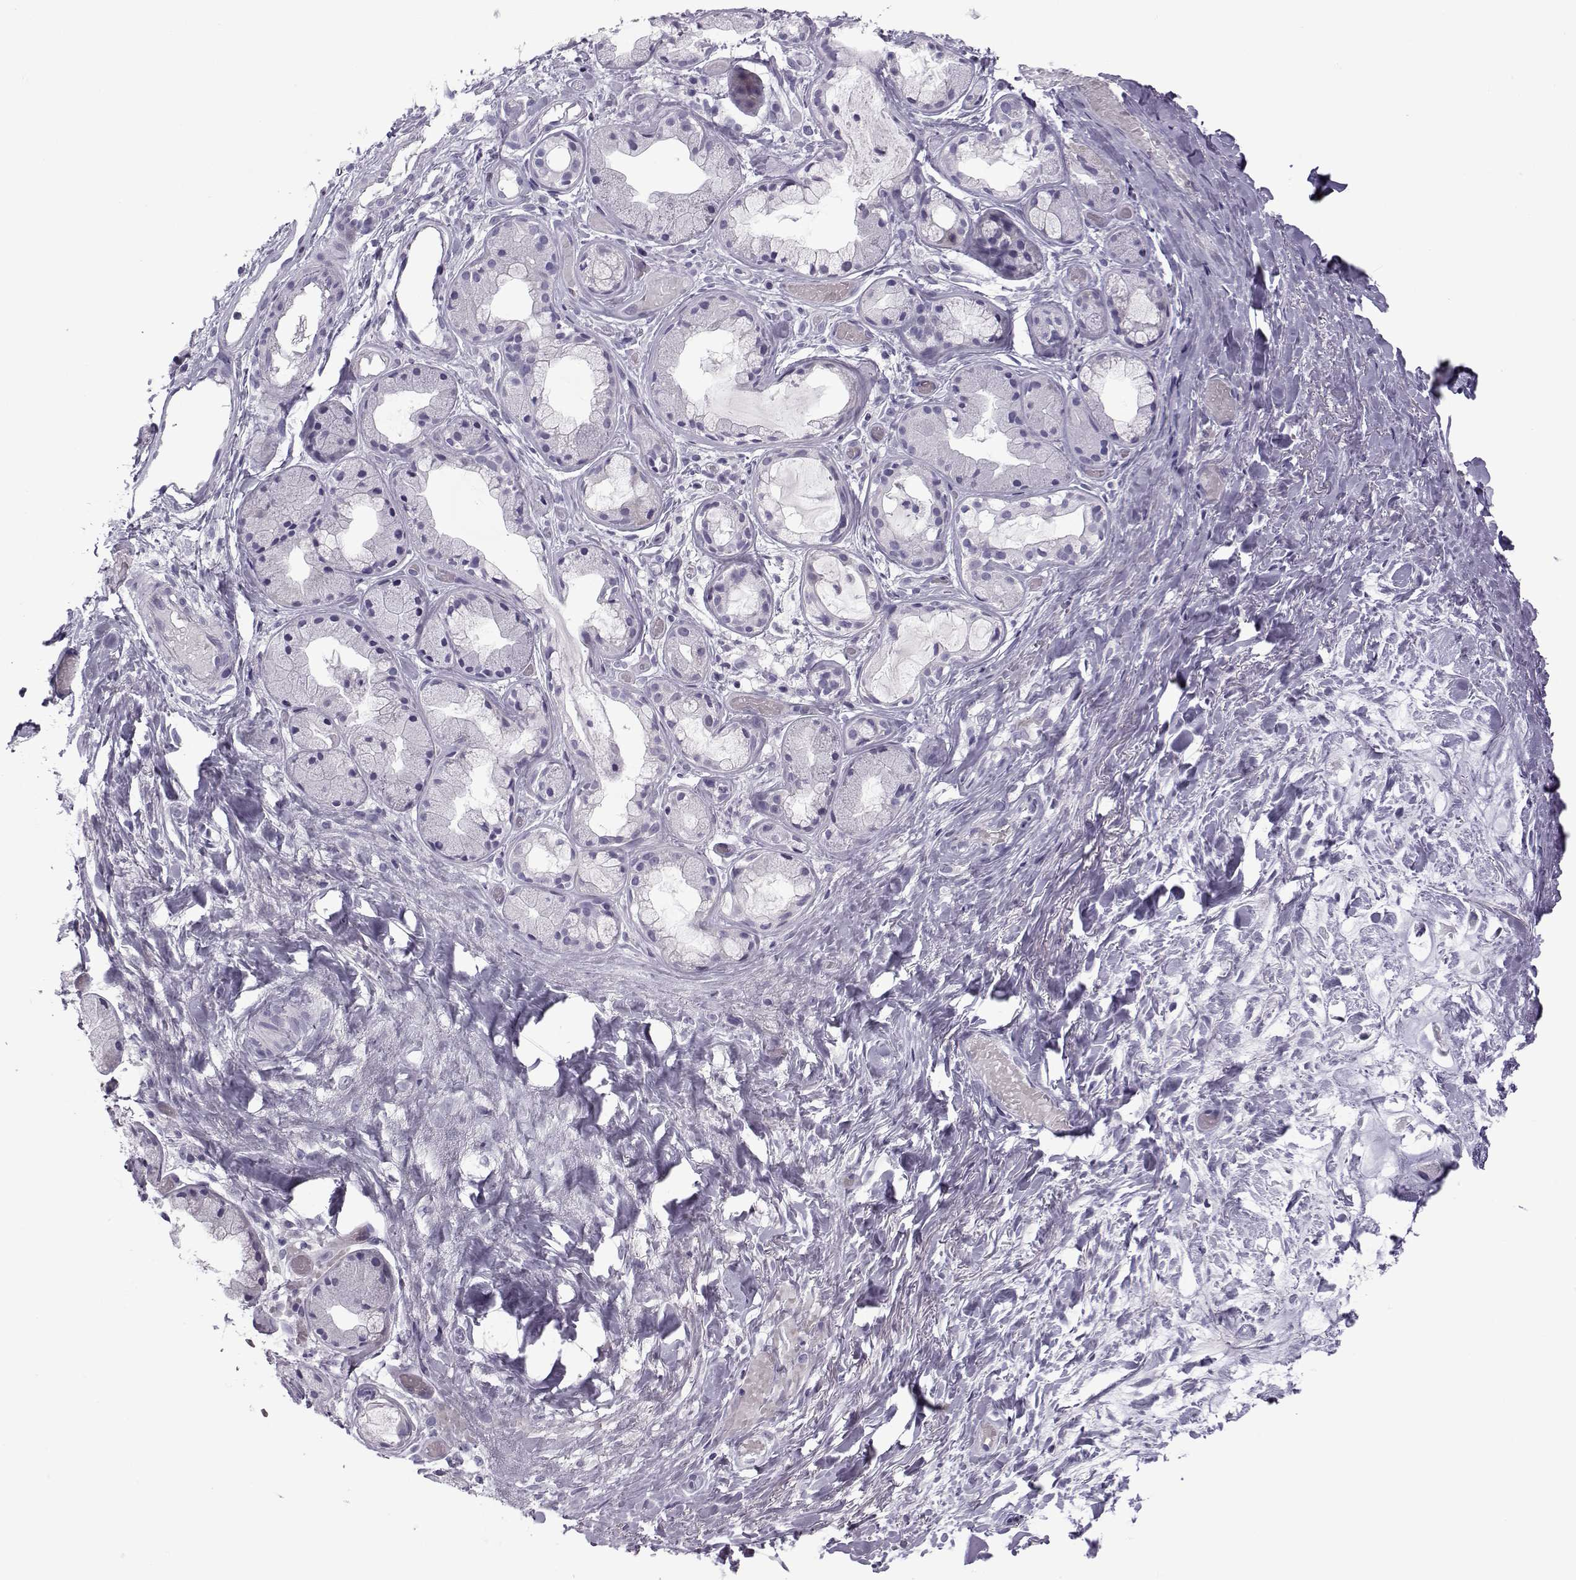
{"staining": {"intensity": "negative", "quantity": "none", "location": "none"}, "tissue": "soft tissue", "cell_type": "Fibroblasts", "image_type": "normal", "snomed": [{"axis": "morphology", "description": "Normal tissue, NOS"}, {"axis": "topography", "description": "Cartilage tissue"}], "caption": "Immunohistochemistry (IHC) of normal human soft tissue reveals no positivity in fibroblasts.", "gene": "OIP5", "patient": {"sex": "male", "age": 62}}